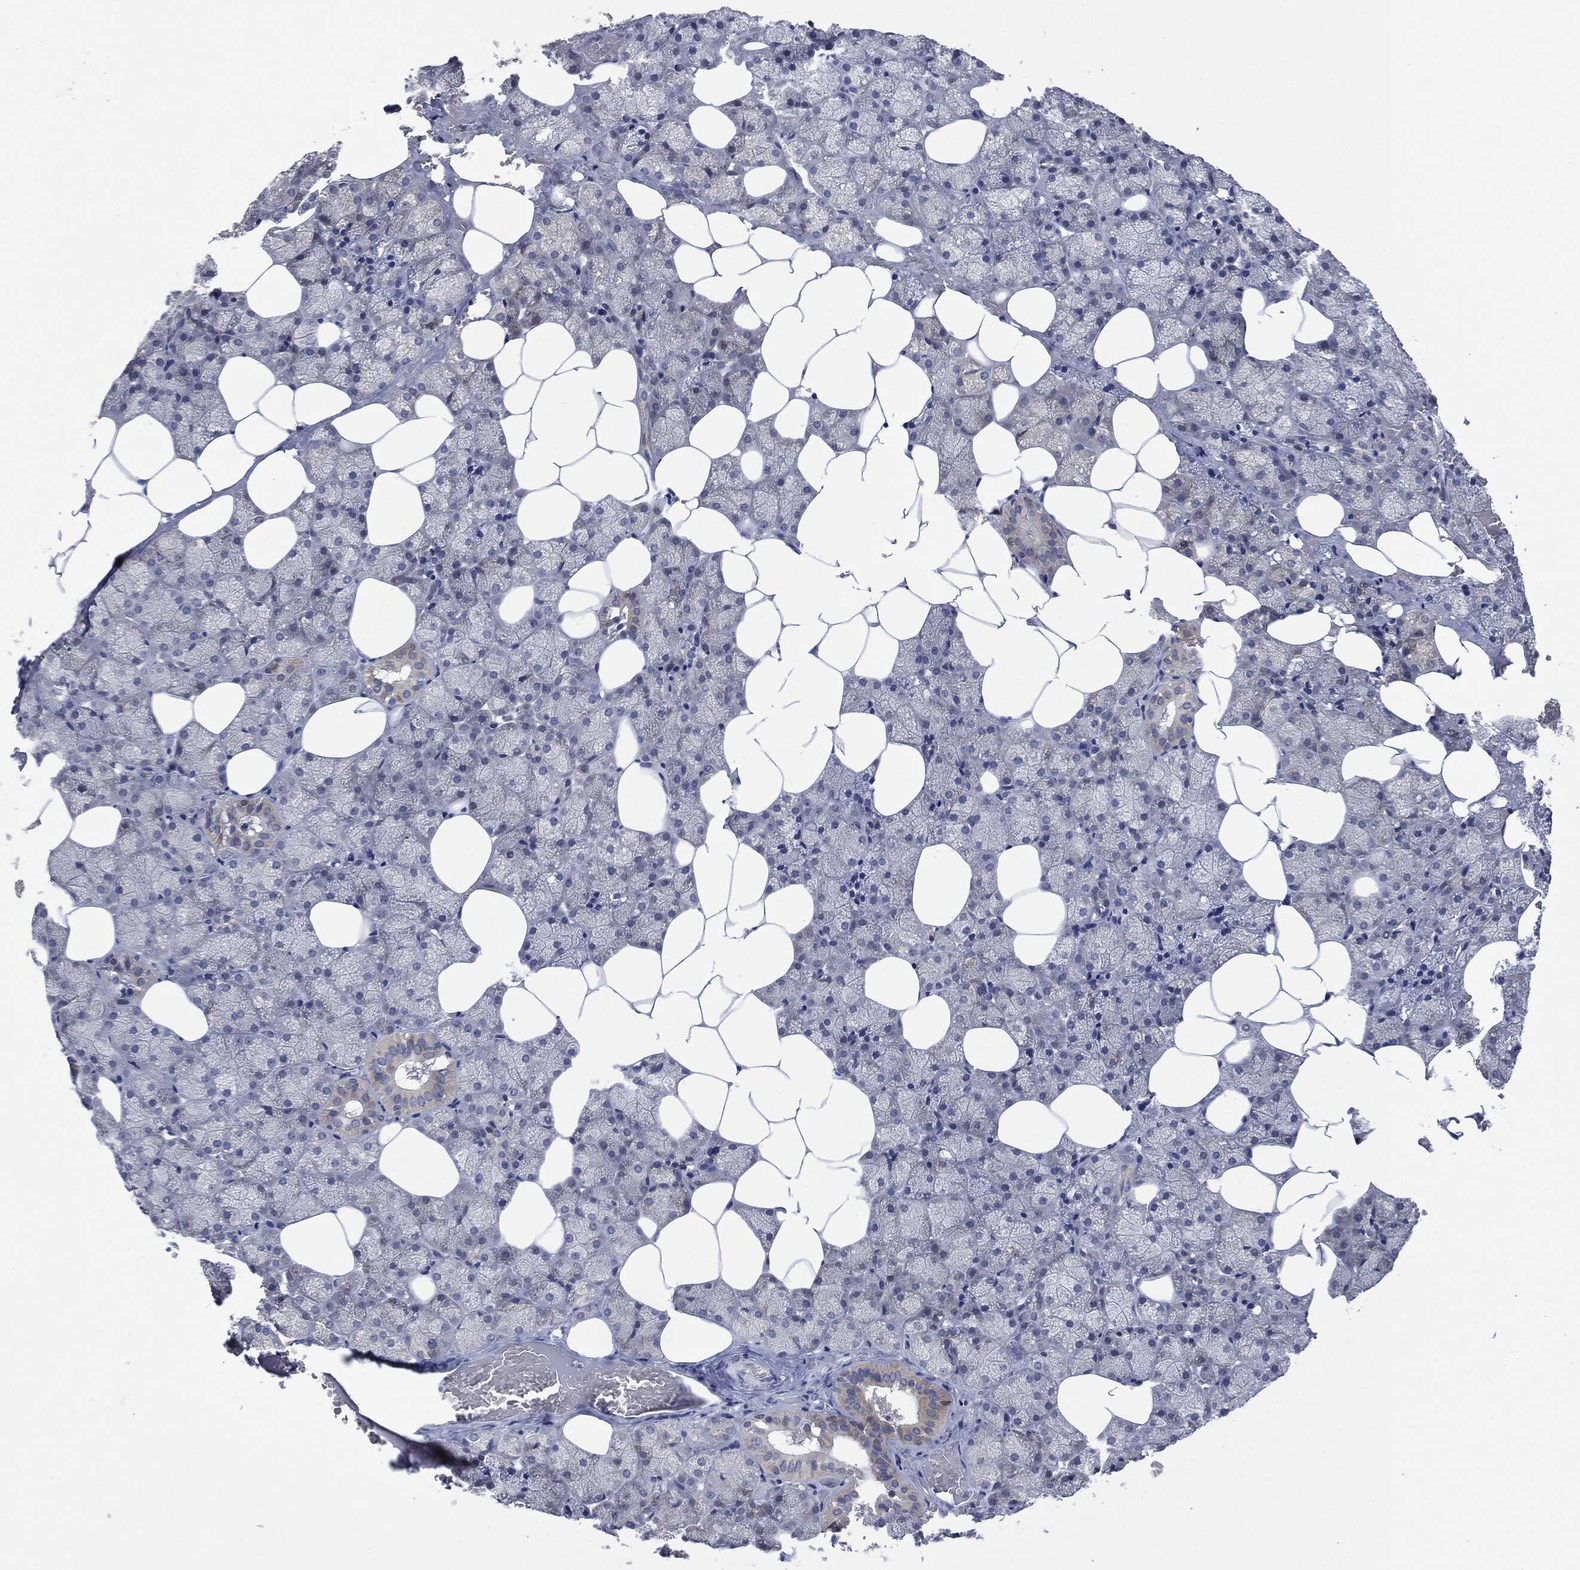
{"staining": {"intensity": "negative", "quantity": "none", "location": "none"}, "tissue": "salivary gland", "cell_type": "Glandular cells", "image_type": "normal", "snomed": [{"axis": "morphology", "description": "Normal tissue, NOS"}, {"axis": "topography", "description": "Salivary gland"}], "caption": "An image of human salivary gland is negative for staining in glandular cells. Brightfield microscopy of immunohistochemistry (IHC) stained with DAB (3,3'-diaminobenzidine) (brown) and hematoxylin (blue), captured at high magnification.", "gene": "IL1RN", "patient": {"sex": "male", "age": 38}}